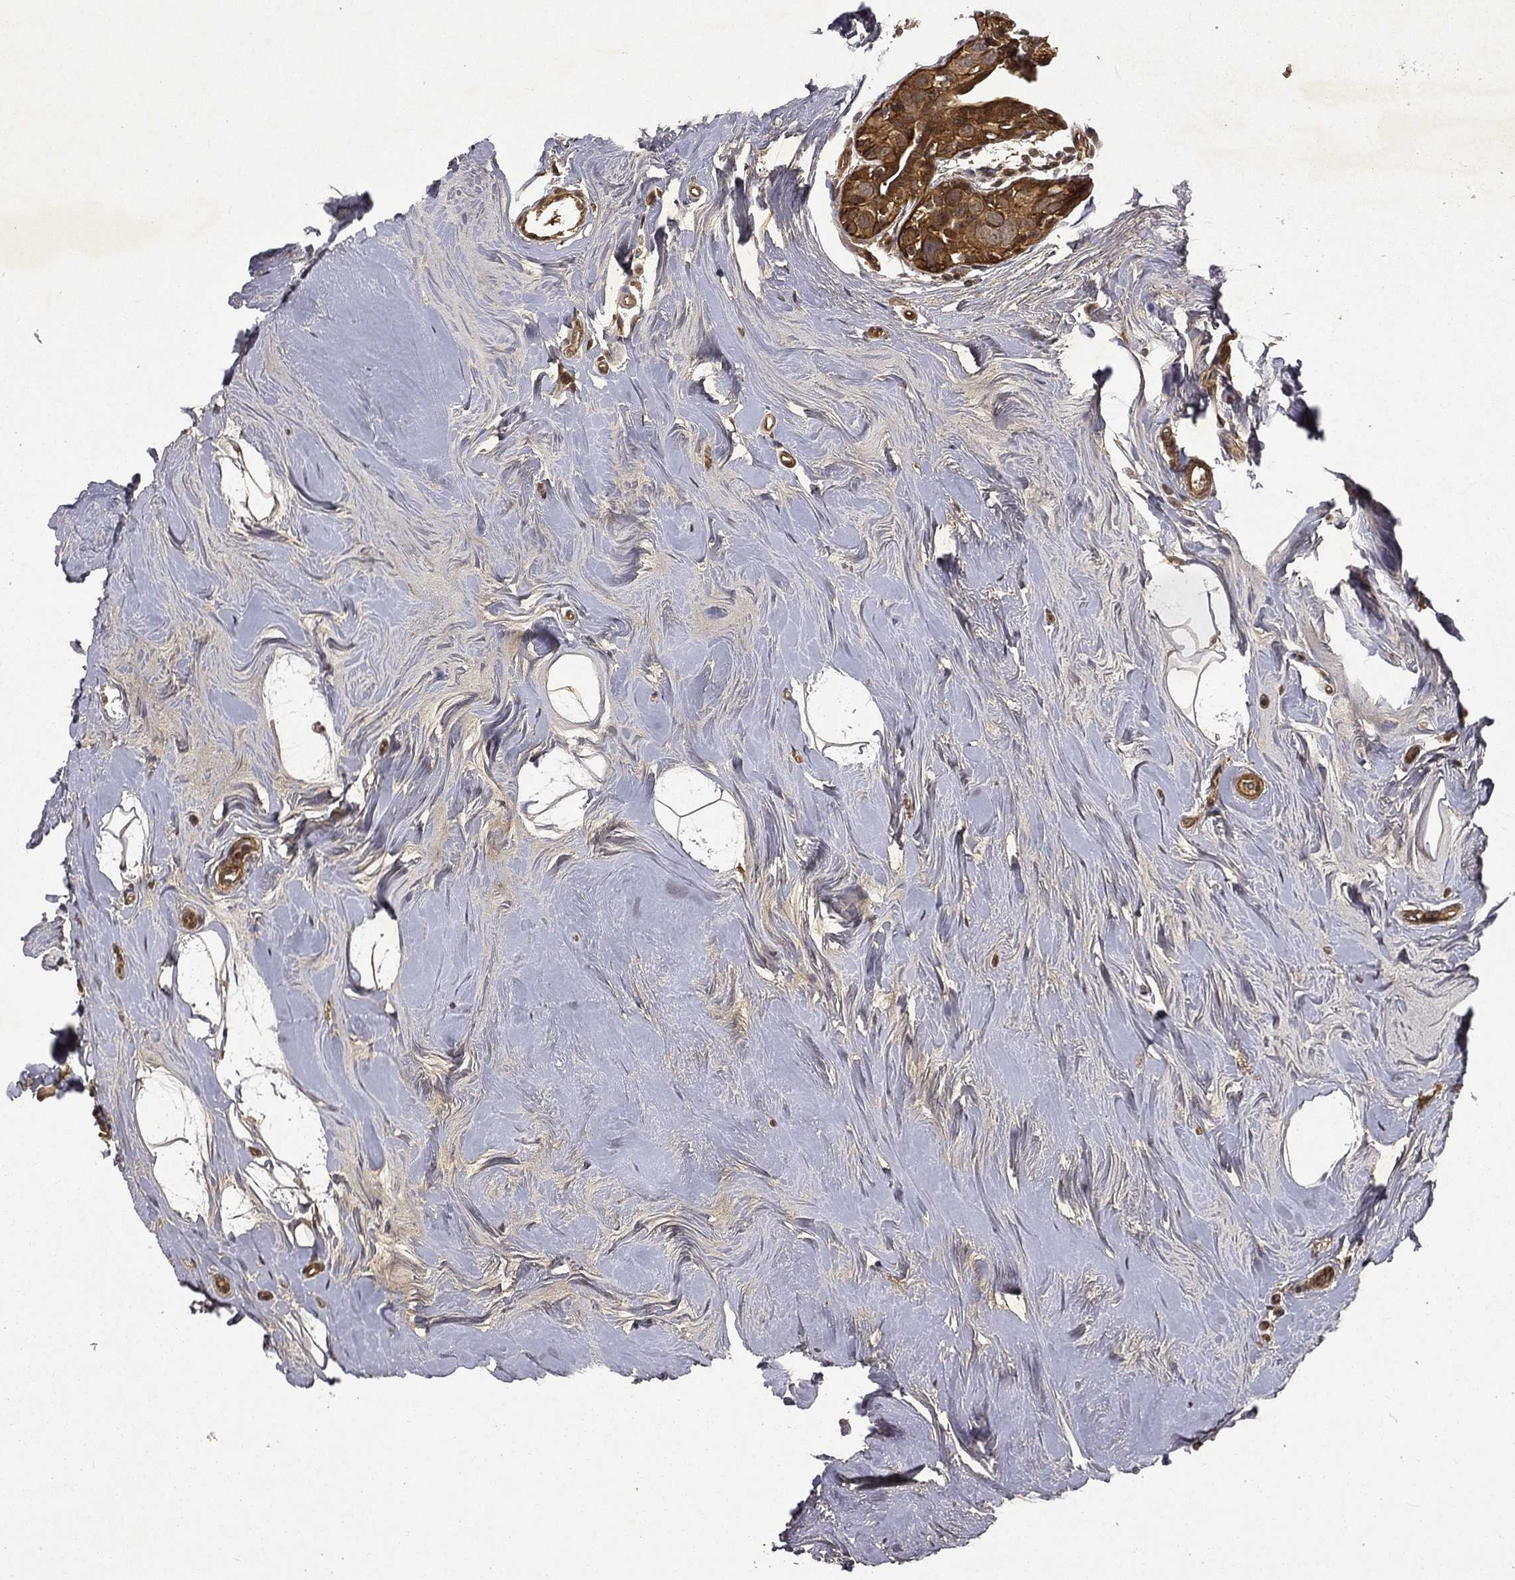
{"staining": {"intensity": "strong", "quantity": ">75%", "location": "cytoplasmic/membranous"}, "tissue": "breast cancer", "cell_type": "Tumor cells", "image_type": "cancer", "snomed": [{"axis": "morphology", "description": "Duct carcinoma"}, {"axis": "topography", "description": "Breast"}], "caption": "The image demonstrates immunohistochemical staining of infiltrating ductal carcinoma (breast). There is strong cytoplasmic/membranous expression is present in about >75% of tumor cells. The staining is performed using DAB brown chromogen to label protein expression. The nuclei are counter-stained blue using hematoxylin.", "gene": "FGD1", "patient": {"sex": "female", "age": 55}}